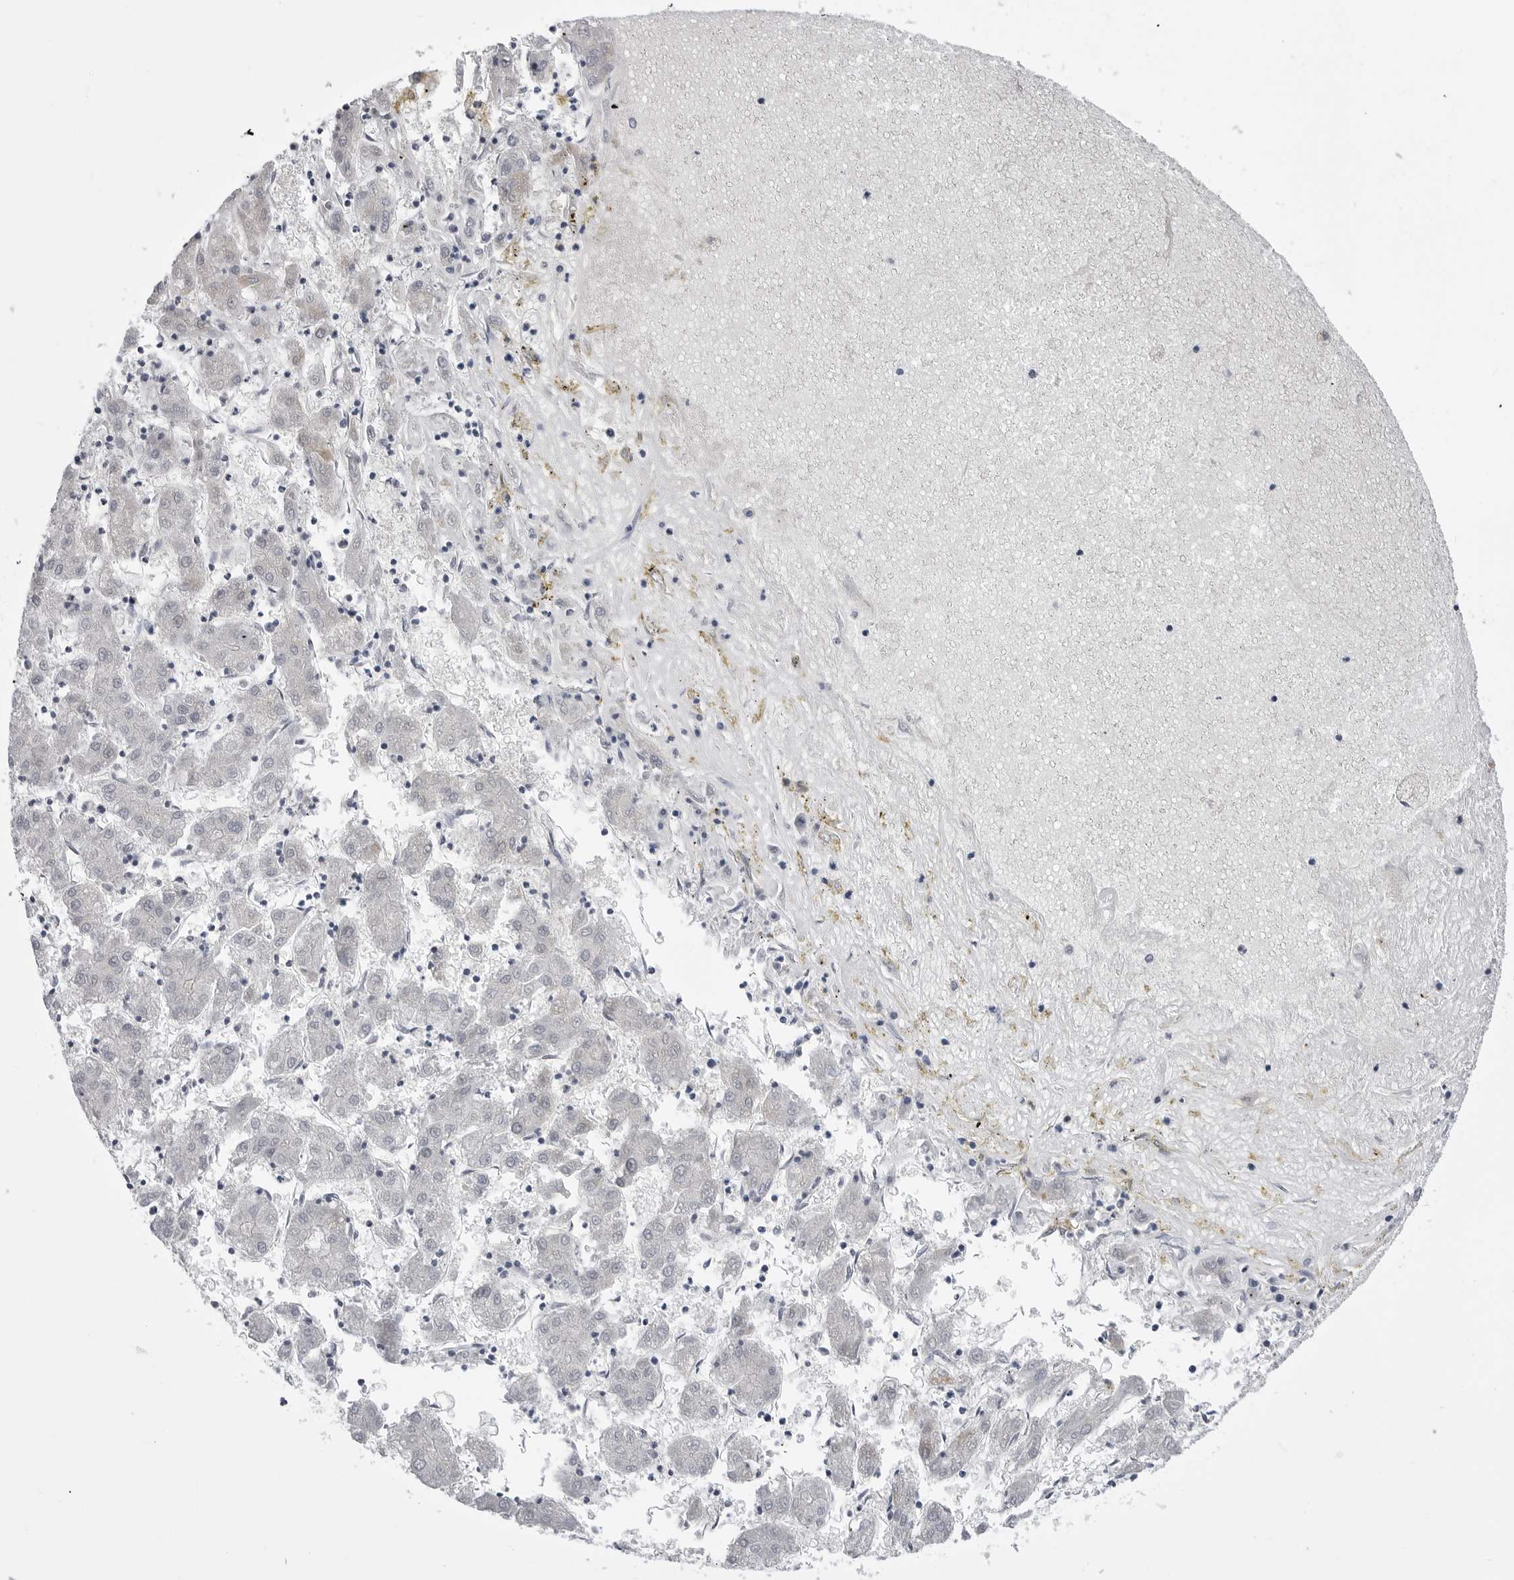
{"staining": {"intensity": "negative", "quantity": "none", "location": "none"}, "tissue": "liver cancer", "cell_type": "Tumor cells", "image_type": "cancer", "snomed": [{"axis": "morphology", "description": "Carcinoma, Hepatocellular, NOS"}, {"axis": "topography", "description": "Liver"}], "caption": "Human hepatocellular carcinoma (liver) stained for a protein using IHC shows no positivity in tumor cells.", "gene": "FH", "patient": {"sex": "male", "age": 72}}